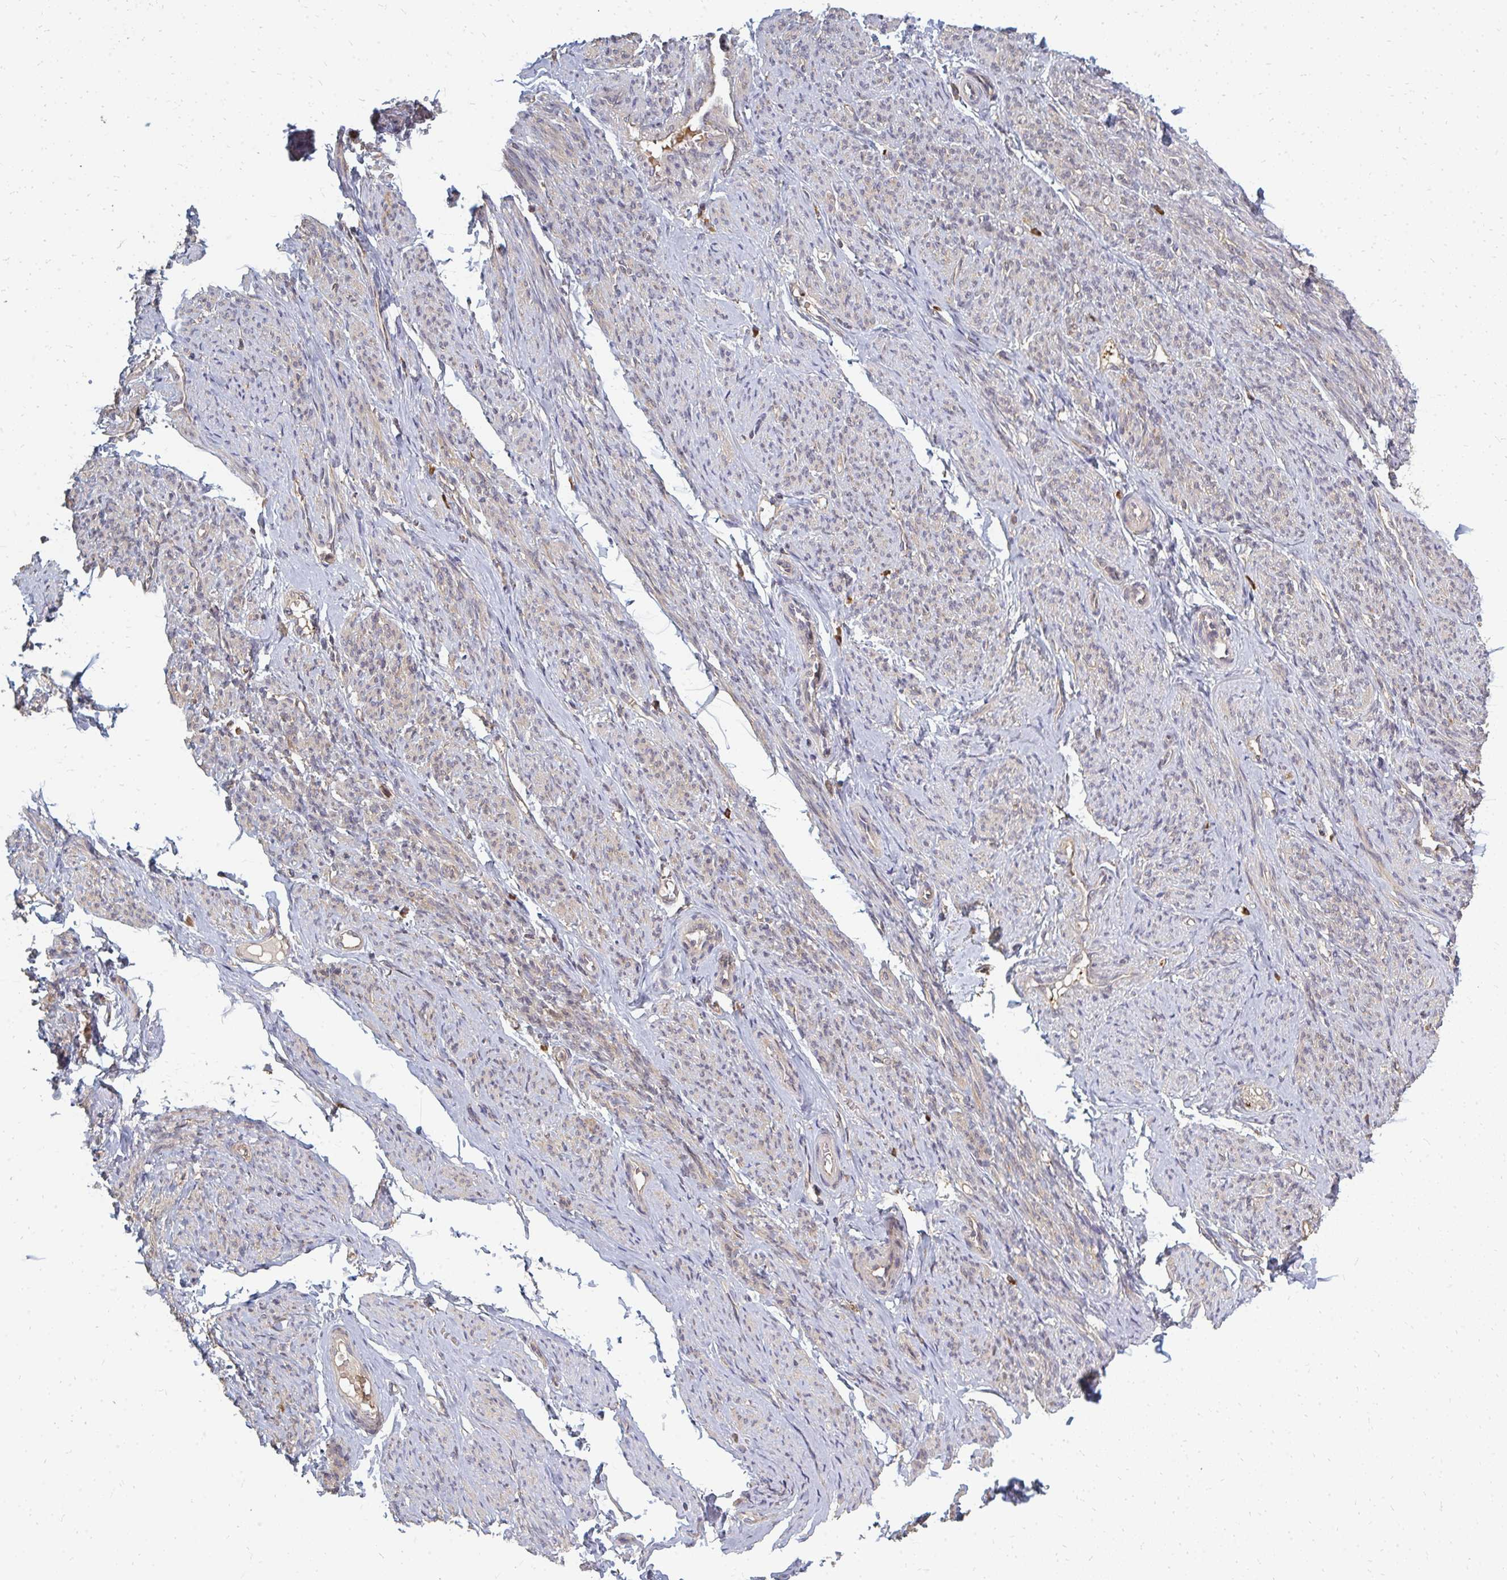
{"staining": {"intensity": "weak", "quantity": "25%-75%", "location": "cytoplasmic/membranous"}, "tissue": "smooth muscle", "cell_type": "Smooth muscle cells", "image_type": "normal", "snomed": [{"axis": "morphology", "description": "Normal tissue, NOS"}, {"axis": "topography", "description": "Smooth muscle"}], "caption": "Protein analysis of normal smooth muscle demonstrates weak cytoplasmic/membranous expression in about 25%-75% of smooth muscle cells.", "gene": "ZNF285", "patient": {"sex": "female", "age": 65}}